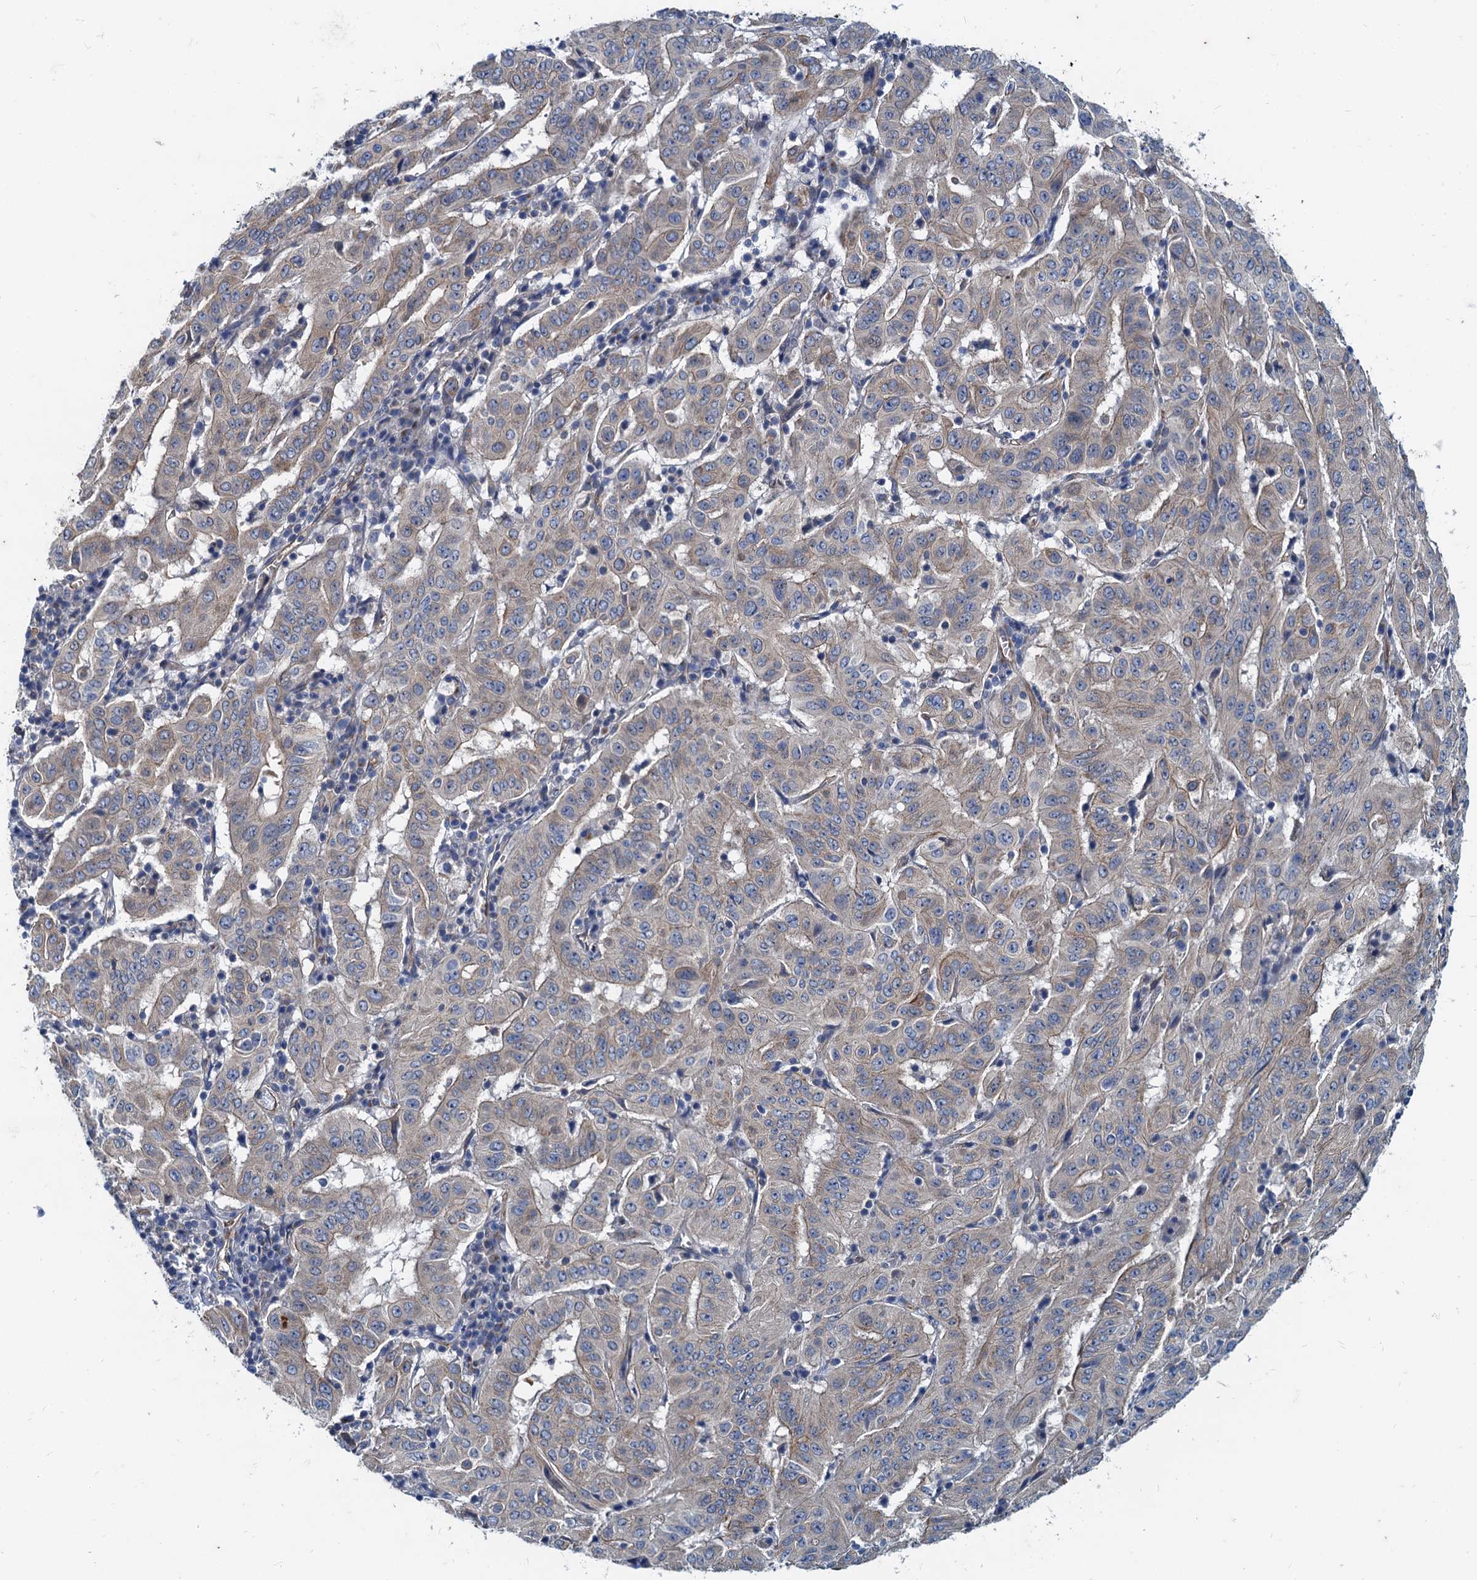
{"staining": {"intensity": "negative", "quantity": "none", "location": "none"}, "tissue": "pancreatic cancer", "cell_type": "Tumor cells", "image_type": "cancer", "snomed": [{"axis": "morphology", "description": "Adenocarcinoma, NOS"}, {"axis": "topography", "description": "Pancreas"}], "caption": "The IHC histopathology image has no significant positivity in tumor cells of pancreatic cancer (adenocarcinoma) tissue.", "gene": "NGRN", "patient": {"sex": "male", "age": 63}}